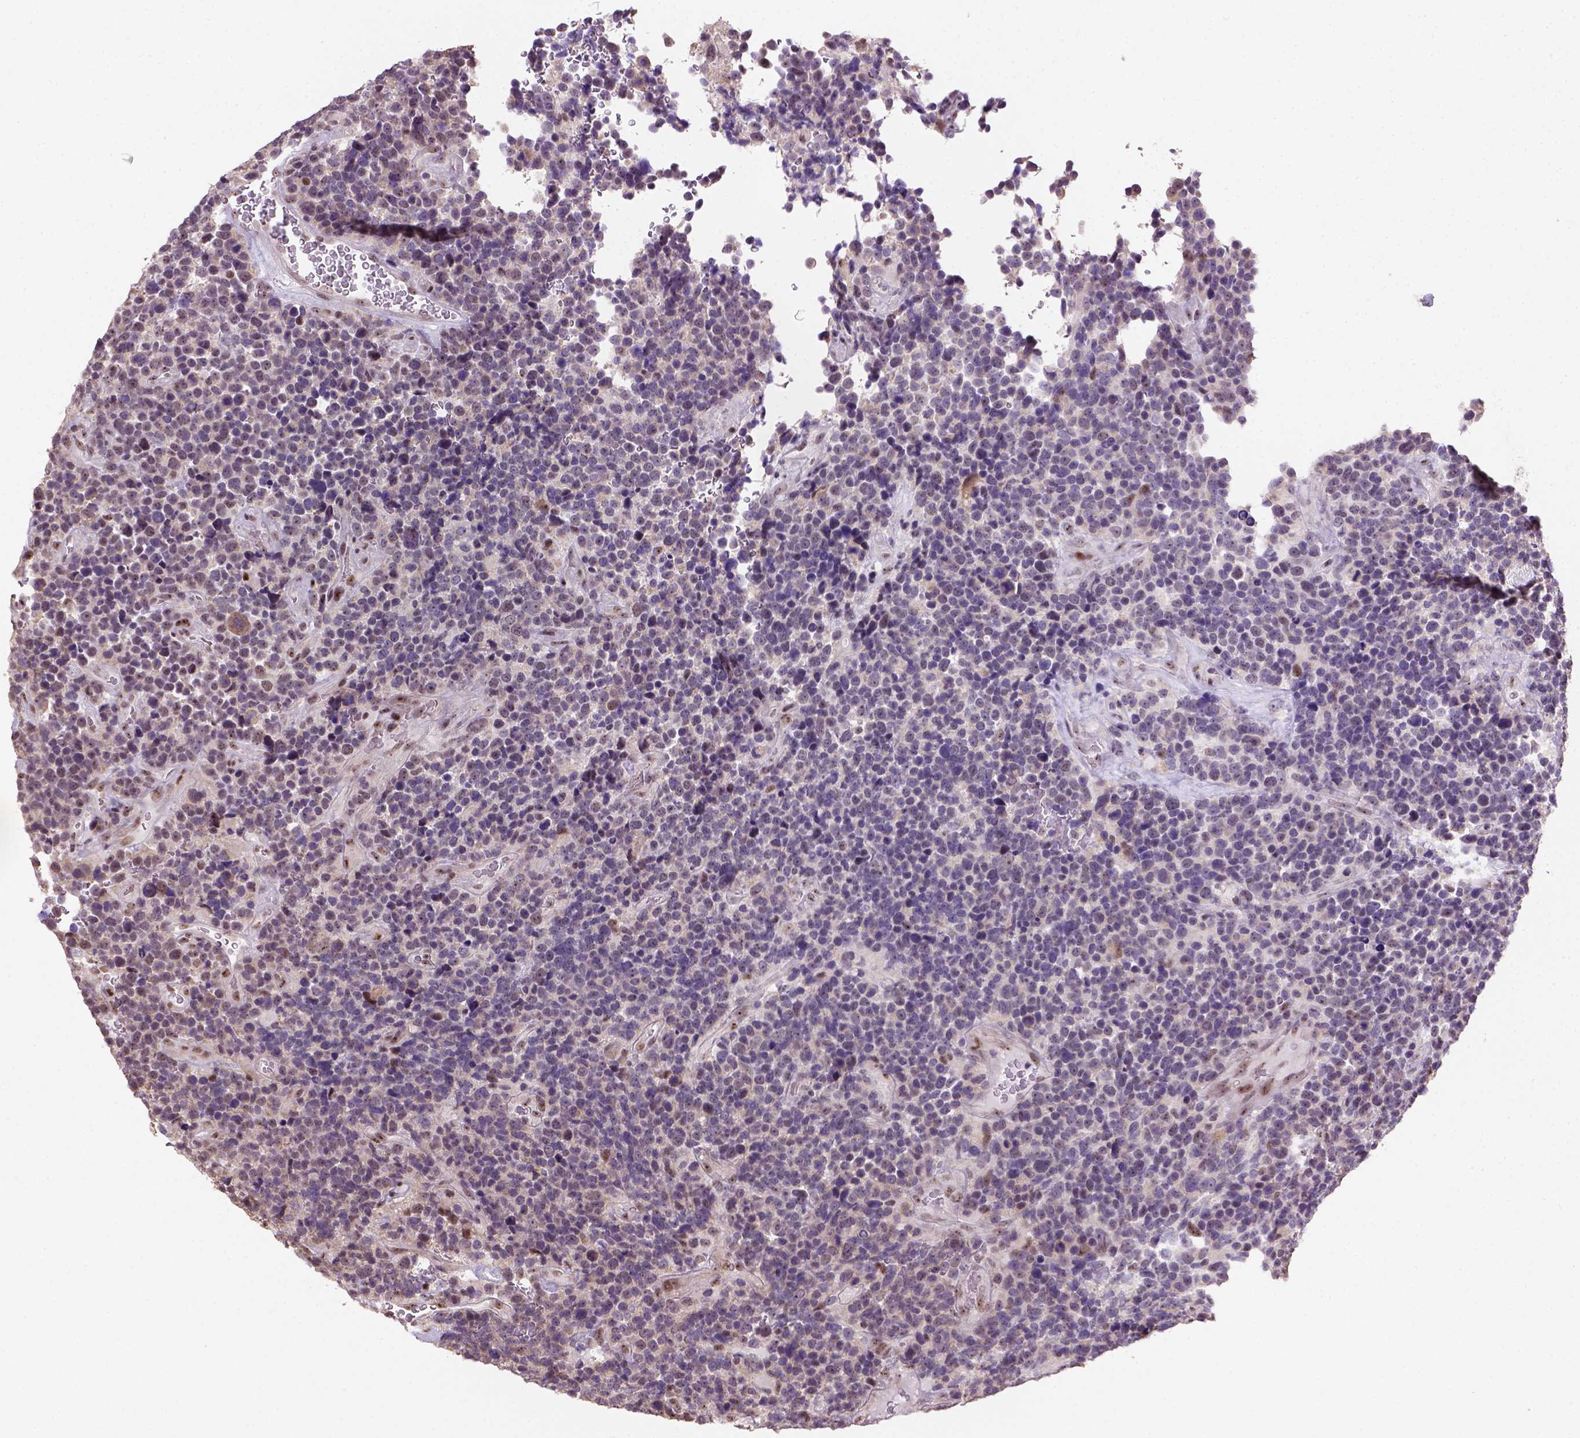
{"staining": {"intensity": "negative", "quantity": "none", "location": "none"}, "tissue": "glioma", "cell_type": "Tumor cells", "image_type": "cancer", "snomed": [{"axis": "morphology", "description": "Glioma, malignant, High grade"}, {"axis": "topography", "description": "Brain"}], "caption": "This is an IHC image of glioma. There is no staining in tumor cells.", "gene": "DDX50", "patient": {"sex": "male", "age": 33}}